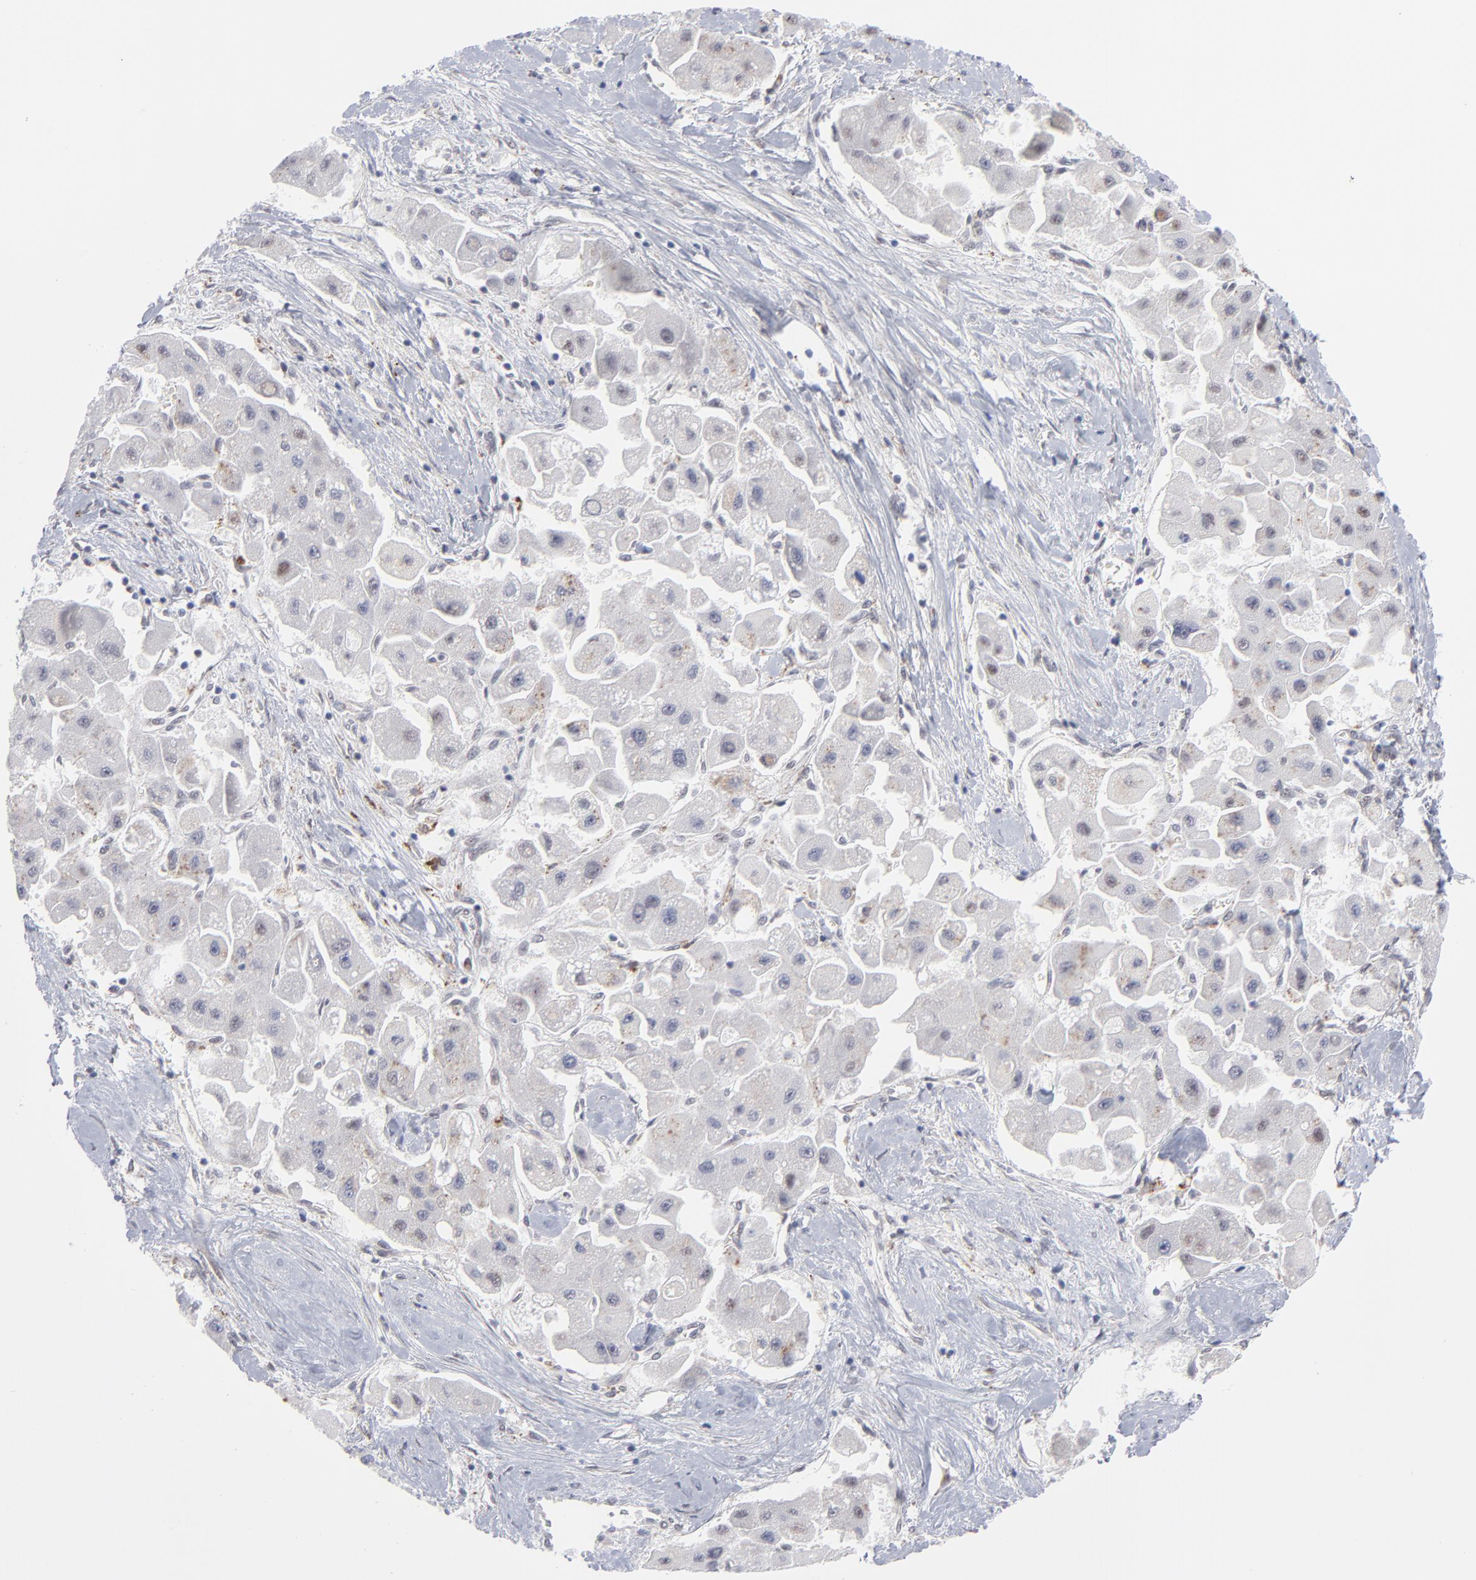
{"staining": {"intensity": "negative", "quantity": "none", "location": "none"}, "tissue": "liver cancer", "cell_type": "Tumor cells", "image_type": "cancer", "snomed": [{"axis": "morphology", "description": "Carcinoma, Hepatocellular, NOS"}, {"axis": "topography", "description": "Liver"}], "caption": "The photomicrograph reveals no staining of tumor cells in liver cancer (hepatocellular carcinoma). (DAB immunohistochemistry (IHC) visualized using brightfield microscopy, high magnification).", "gene": "NBN", "patient": {"sex": "male", "age": 24}}